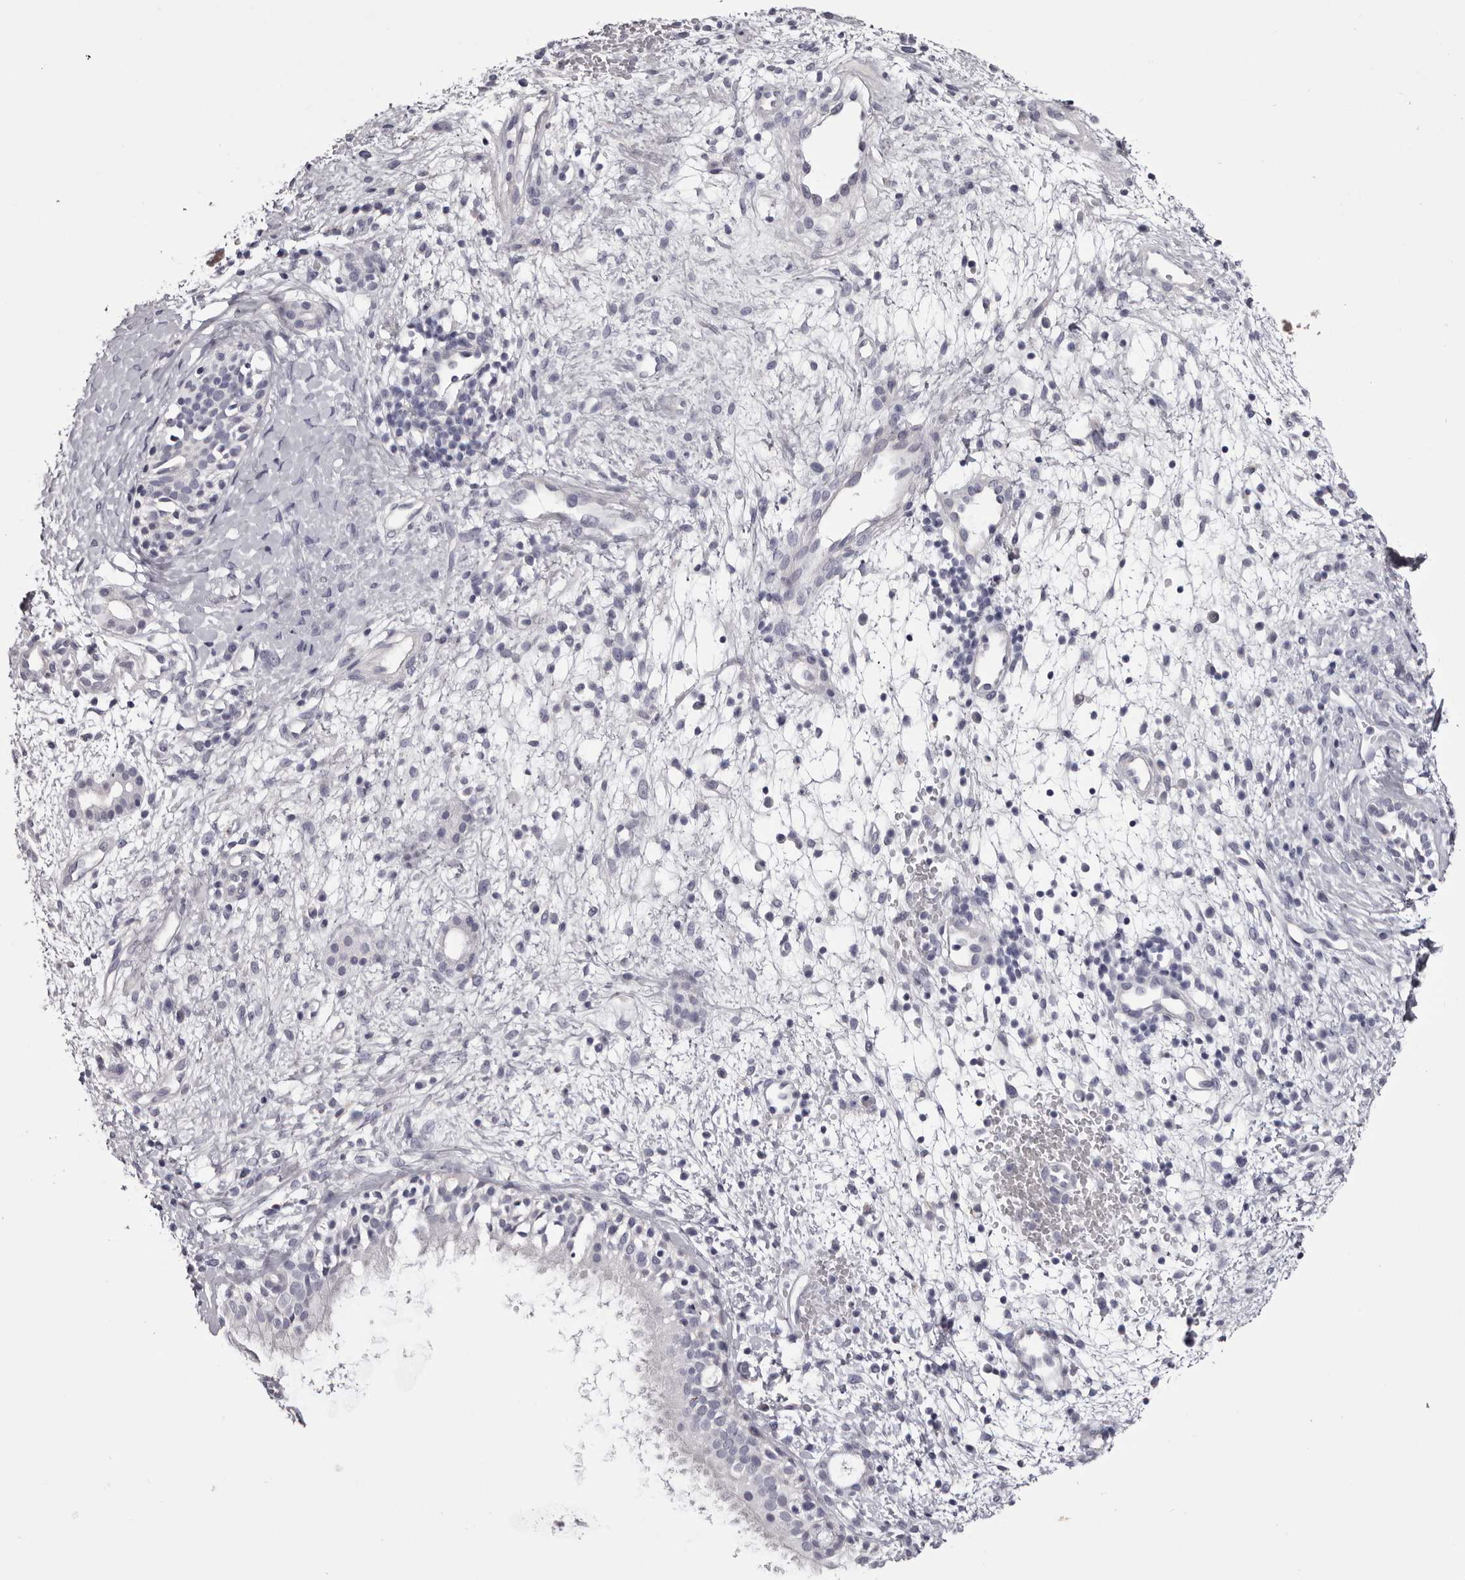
{"staining": {"intensity": "negative", "quantity": "none", "location": "none"}, "tissue": "nasopharynx", "cell_type": "Respiratory epithelial cells", "image_type": "normal", "snomed": [{"axis": "morphology", "description": "Normal tissue, NOS"}, {"axis": "topography", "description": "Nasopharynx"}], "caption": "A high-resolution photomicrograph shows immunohistochemistry staining of benign nasopharynx, which reveals no significant staining in respiratory epithelial cells.", "gene": "CA6", "patient": {"sex": "male", "age": 22}}